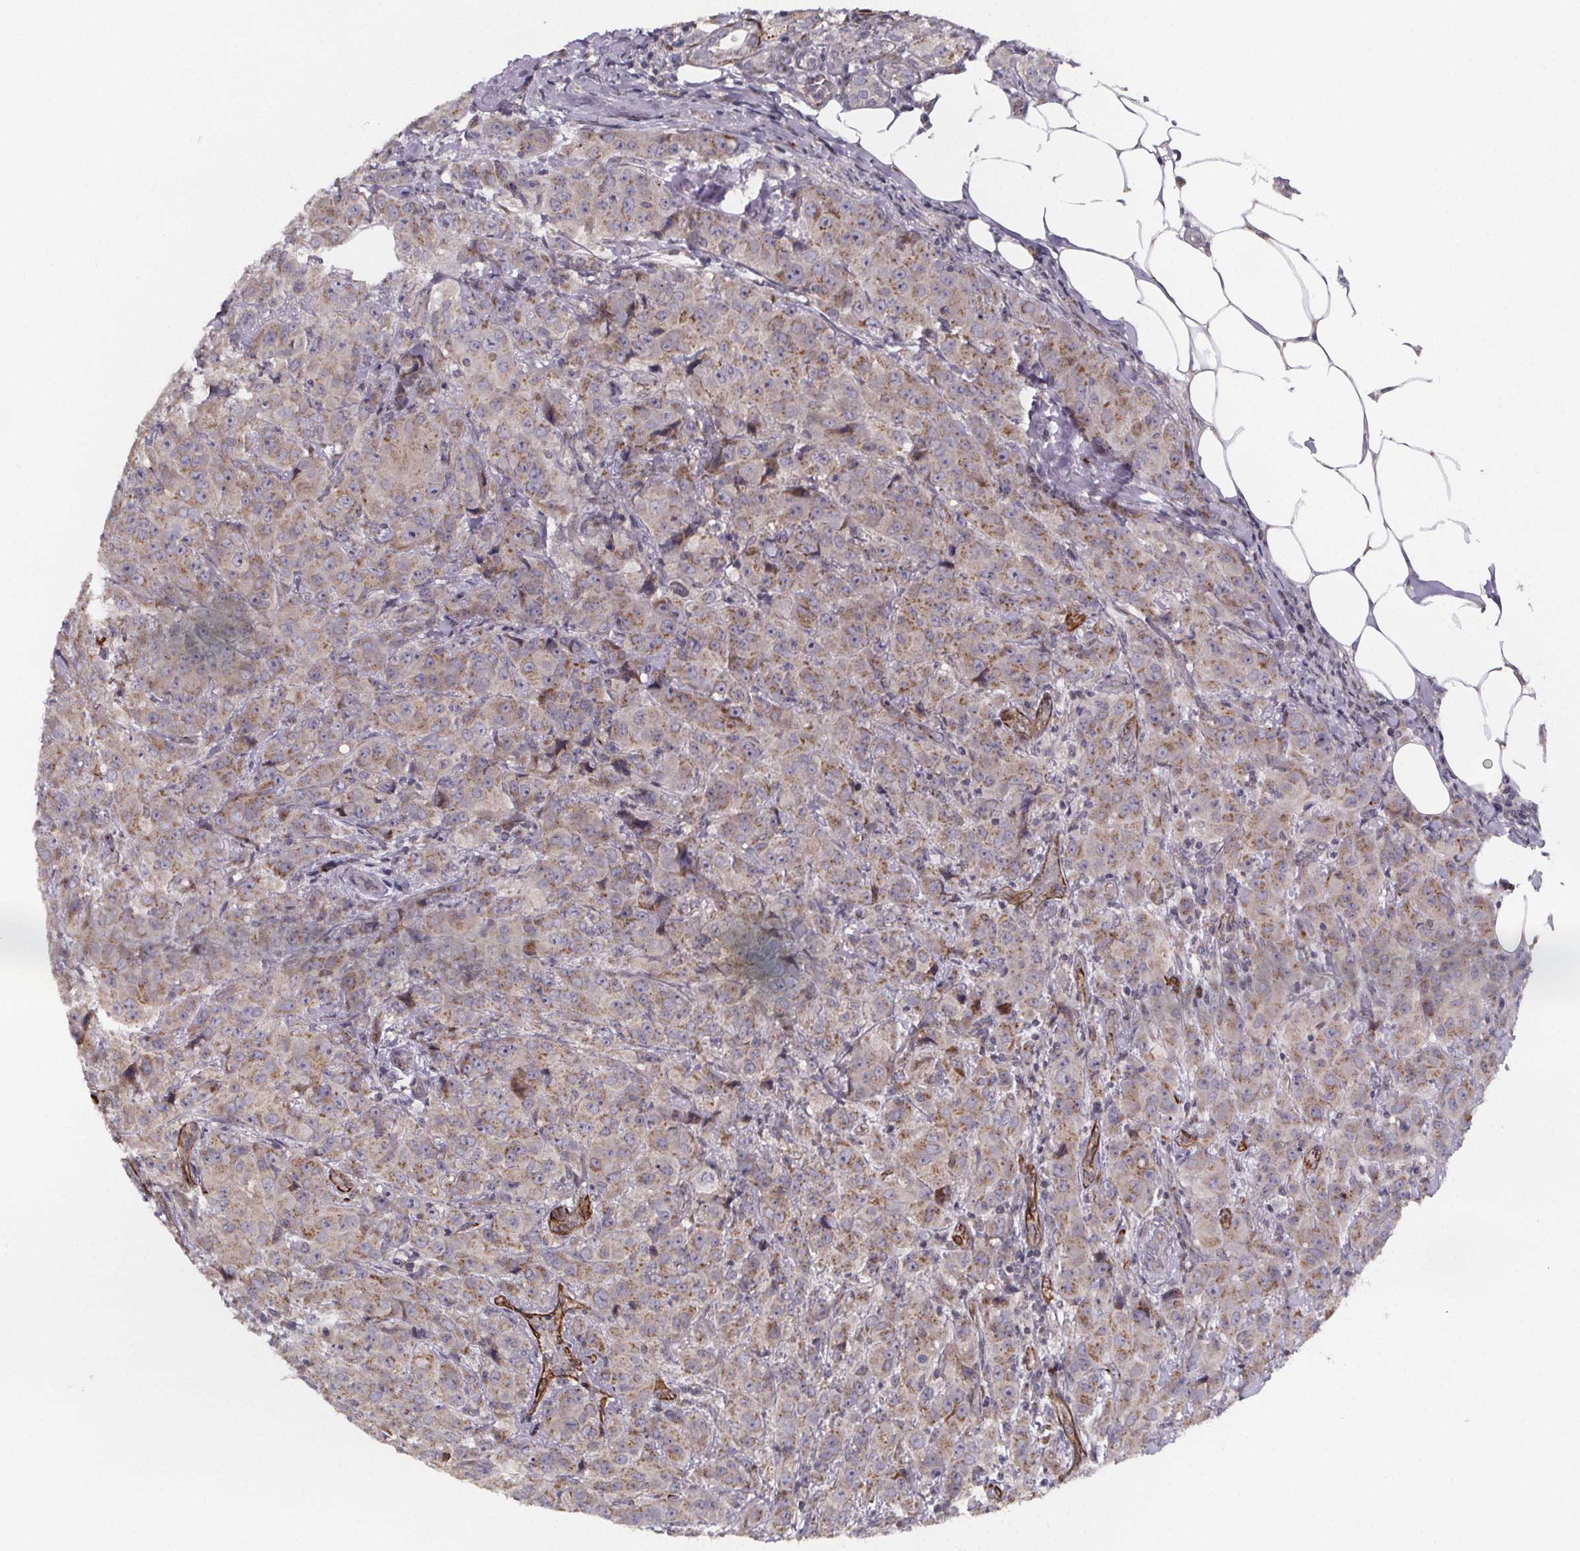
{"staining": {"intensity": "weak", "quantity": "25%-75%", "location": "cytoplasmic/membranous"}, "tissue": "breast cancer", "cell_type": "Tumor cells", "image_type": "cancer", "snomed": [{"axis": "morphology", "description": "Normal tissue, NOS"}, {"axis": "morphology", "description": "Duct carcinoma"}, {"axis": "topography", "description": "Breast"}], "caption": "The image demonstrates immunohistochemical staining of breast intraductal carcinoma. There is weak cytoplasmic/membranous positivity is identified in about 25%-75% of tumor cells. Using DAB (brown) and hematoxylin (blue) stains, captured at high magnification using brightfield microscopy.", "gene": "NDST1", "patient": {"sex": "female", "age": 43}}